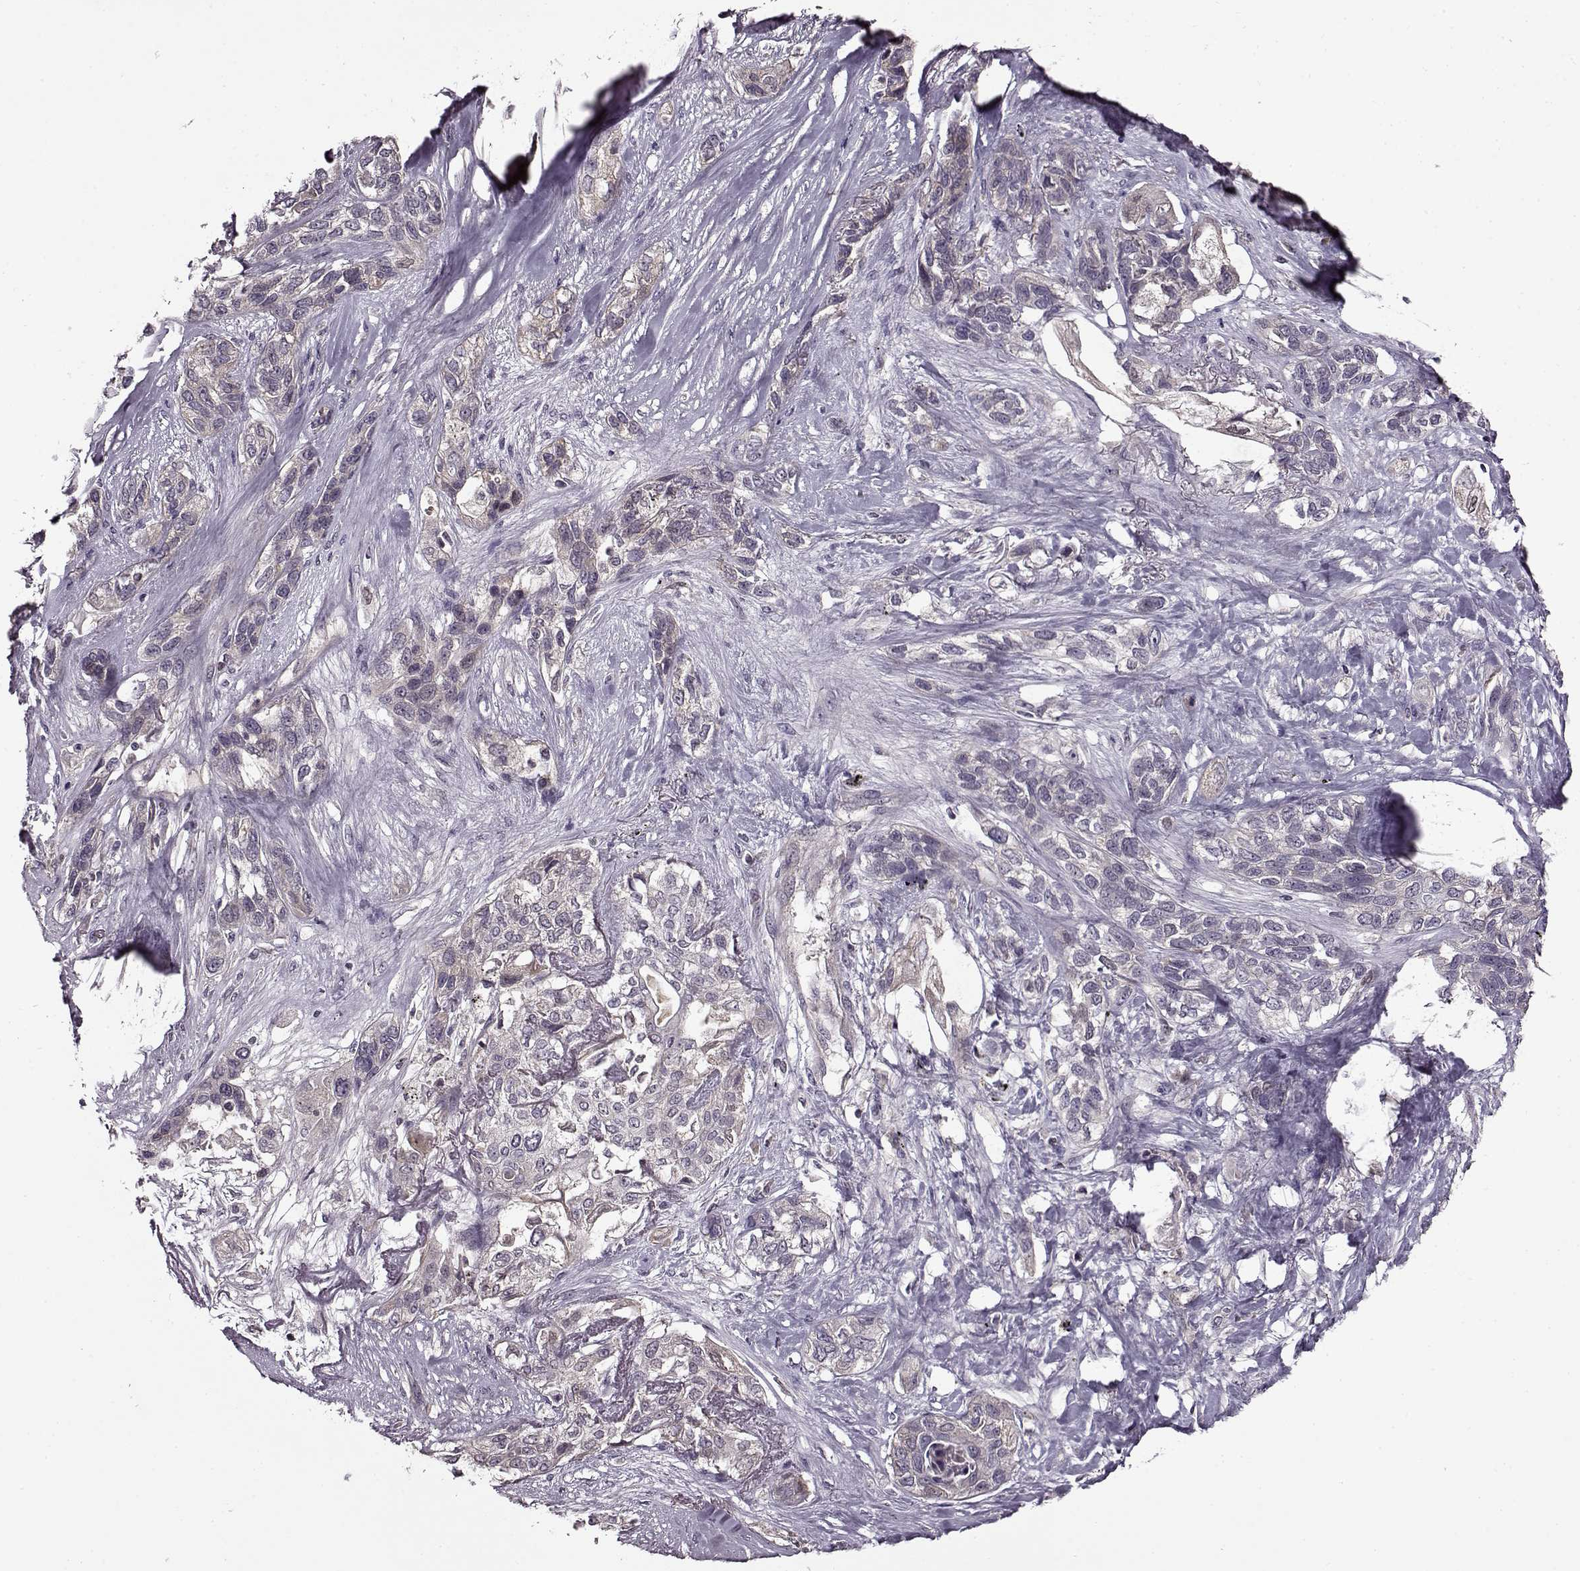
{"staining": {"intensity": "negative", "quantity": "none", "location": "none"}, "tissue": "lung cancer", "cell_type": "Tumor cells", "image_type": "cancer", "snomed": [{"axis": "morphology", "description": "Squamous cell carcinoma, NOS"}, {"axis": "topography", "description": "Lung"}], "caption": "An immunohistochemistry image of squamous cell carcinoma (lung) is shown. There is no staining in tumor cells of squamous cell carcinoma (lung).", "gene": "MAIP1", "patient": {"sex": "female", "age": 70}}